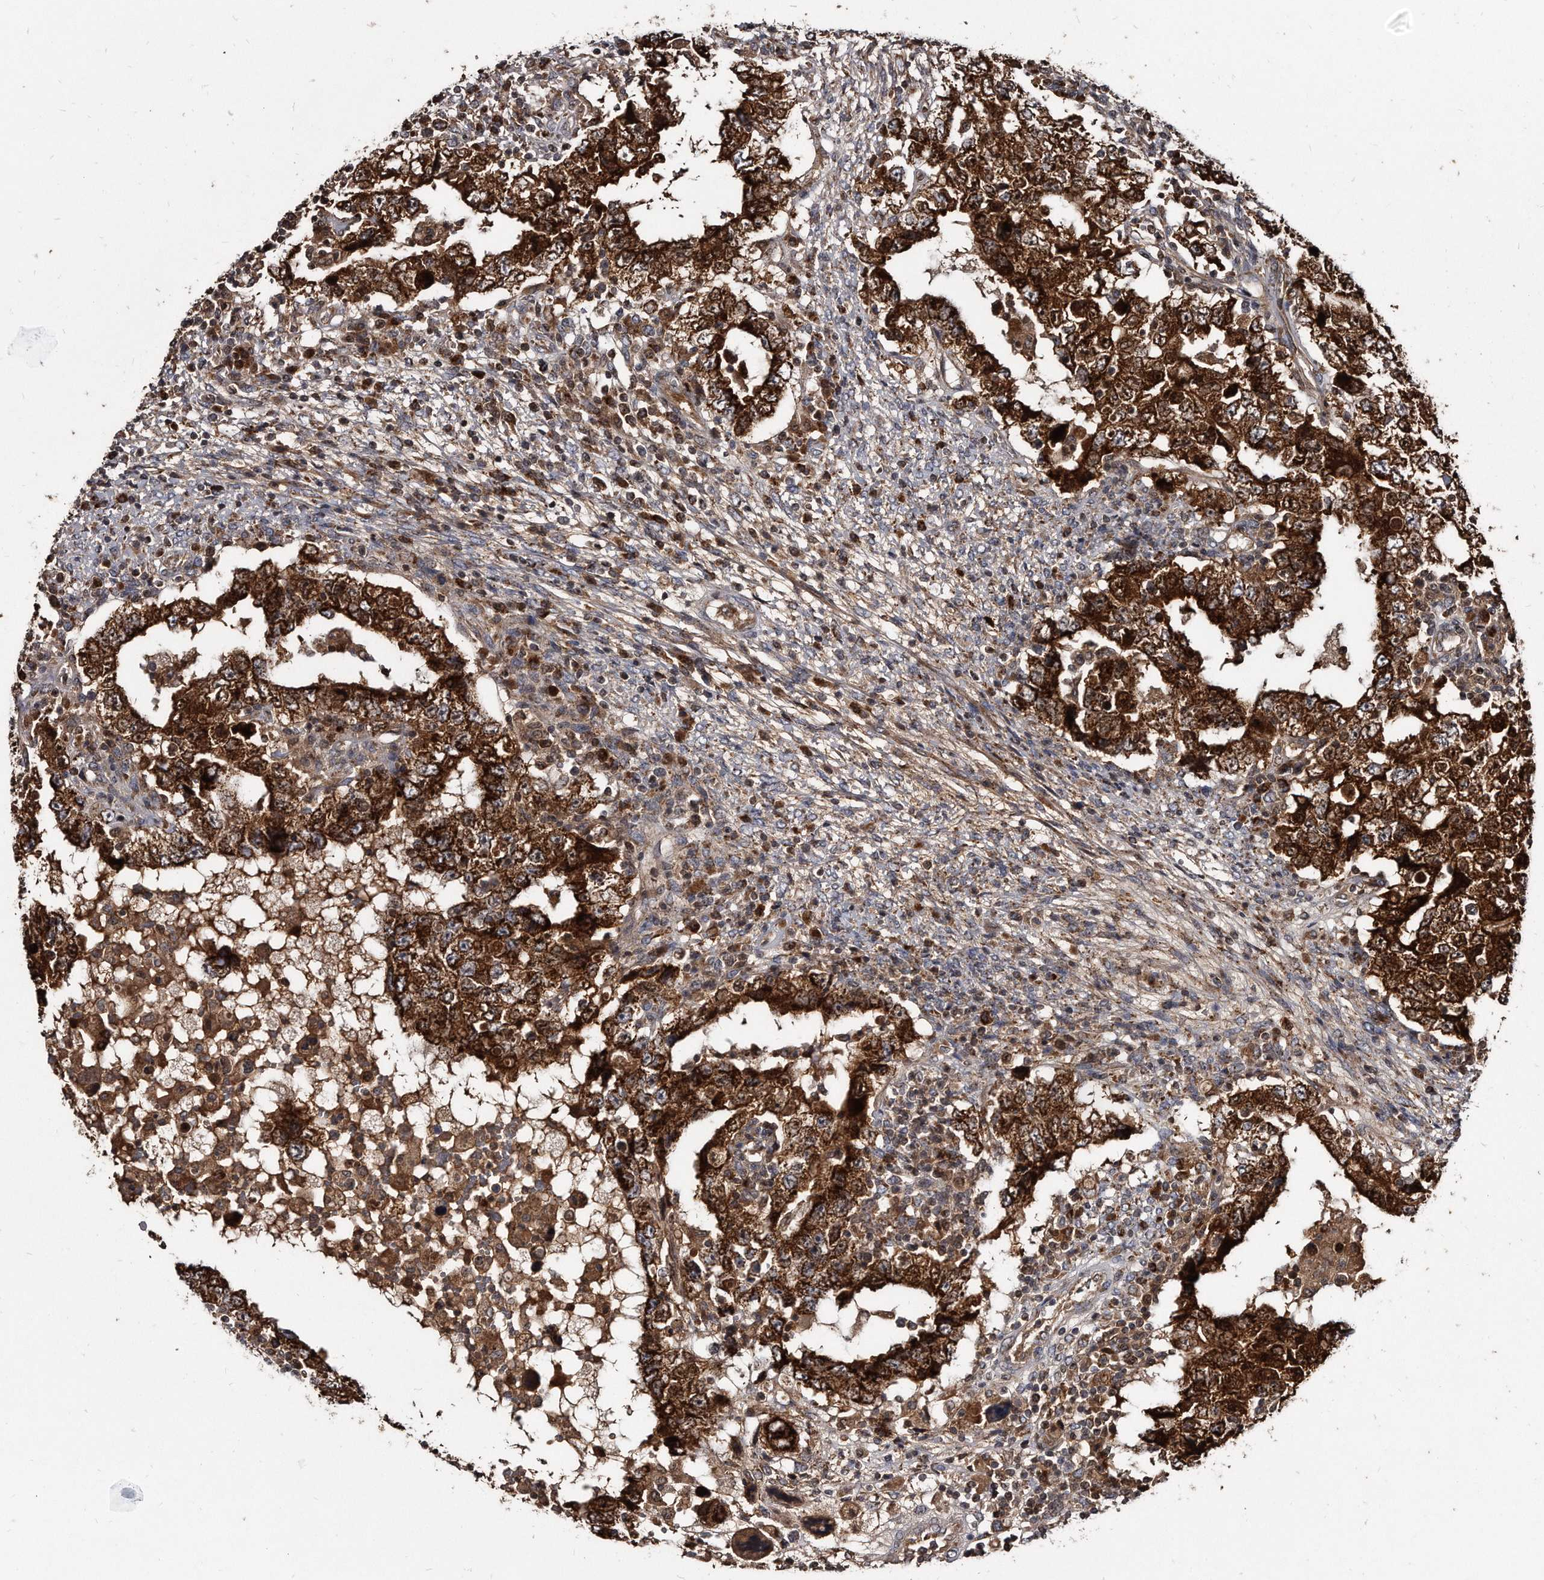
{"staining": {"intensity": "strong", "quantity": ">75%", "location": "cytoplasmic/membranous"}, "tissue": "testis cancer", "cell_type": "Tumor cells", "image_type": "cancer", "snomed": [{"axis": "morphology", "description": "Carcinoma, Embryonal, NOS"}, {"axis": "topography", "description": "Testis"}], "caption": "Strong cytoplasmic/membranous positivity is appreciated in approximately >75% of tumor cells in testis cancer (embryonal carcinoma). The staining was performed using DAB to visualize the protein expression in brown, while the nuclei were stained in blue with hematoxylin (Magnification: 20x).", "gene": "FAM136A", "patient": {"sex": "male", "age": 26}}